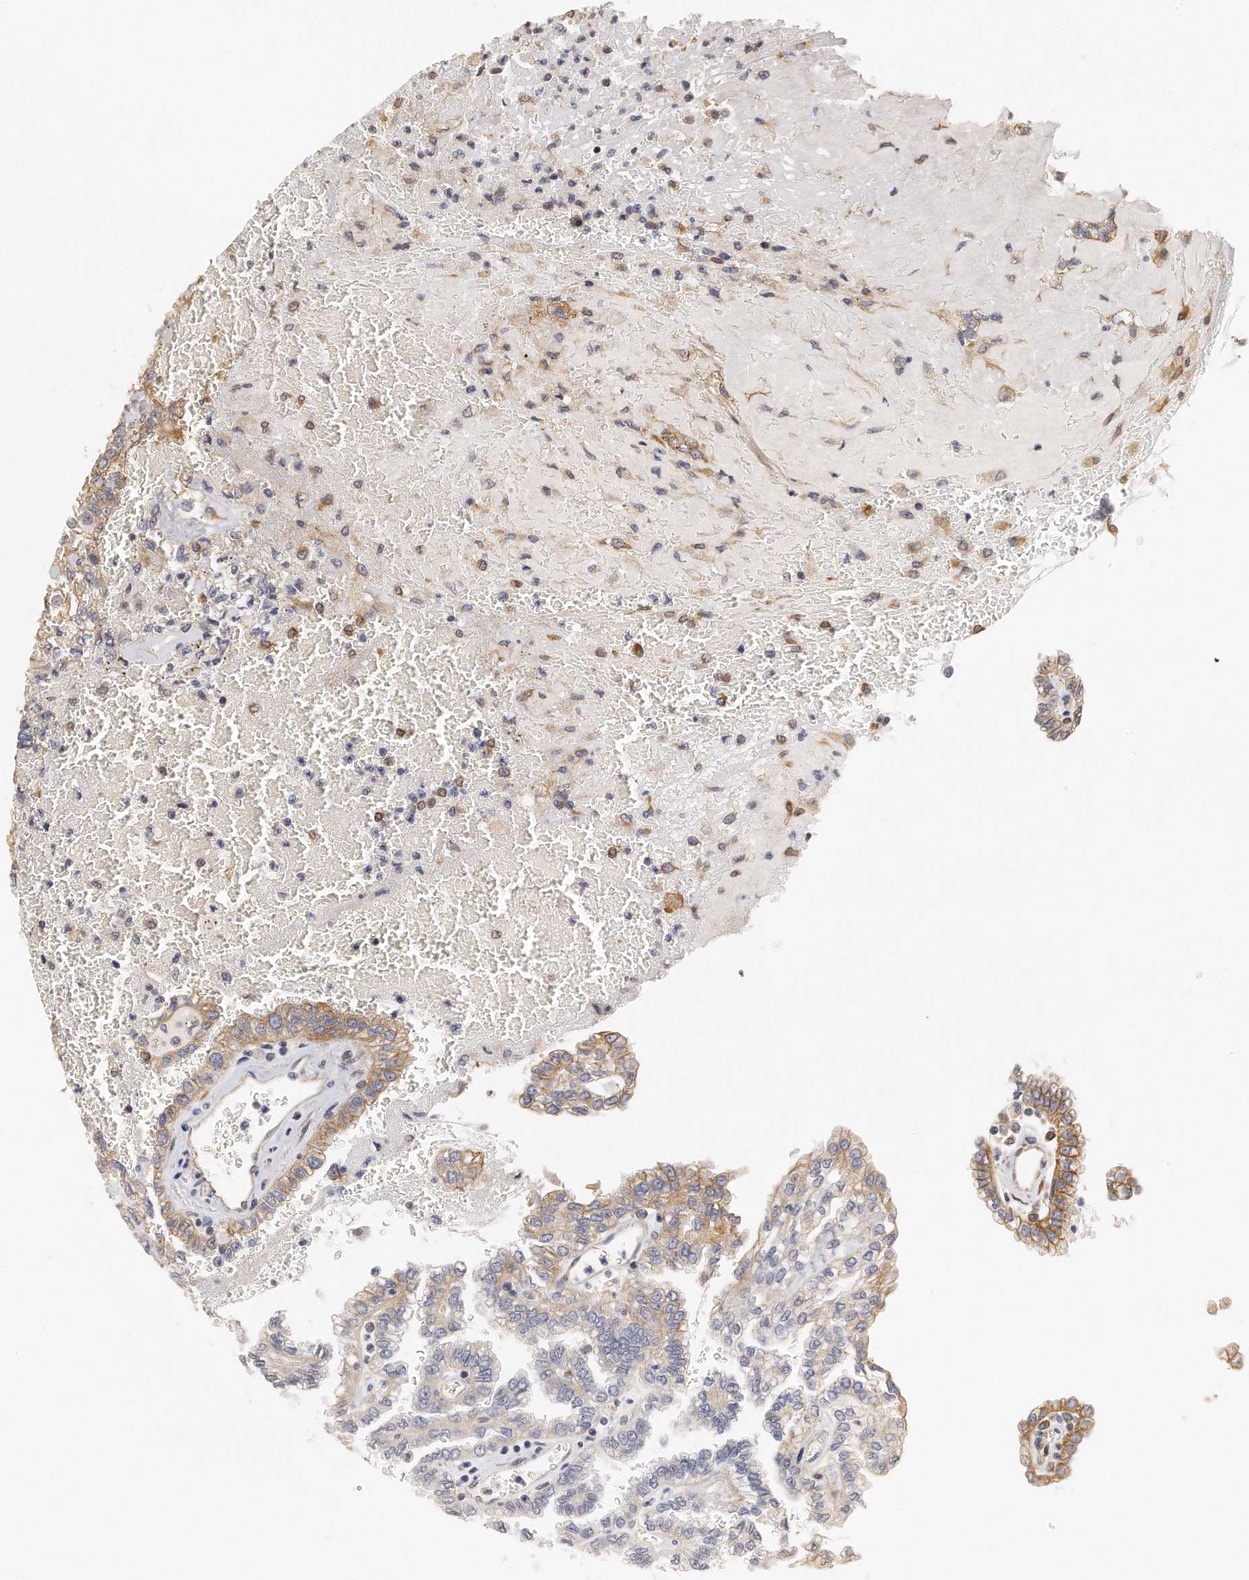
{"staining": {"intensity": "moderate", "quantity": "<25%", "location": "cytoplasmic/membranous"}, "tissue": "renal cancer", "cell_type": "Tumor cells", "image_type": "cancer", "snomed": [{"axis": "morphology", "description": "Inflammation, NOS"}, {"axis": "morphology", "description": "Adenocarcinoma, NOS"}, {"axis": "topography", "description": "Kidney"}], "caption": "Protein staining of adenocarcinoma (renal) tissue exhibits moderate cytoplasmic/membranous staining in about <25% of tumor cells.", "gene": "CHST7", "patient": {"sex": "male", "age": 68}}